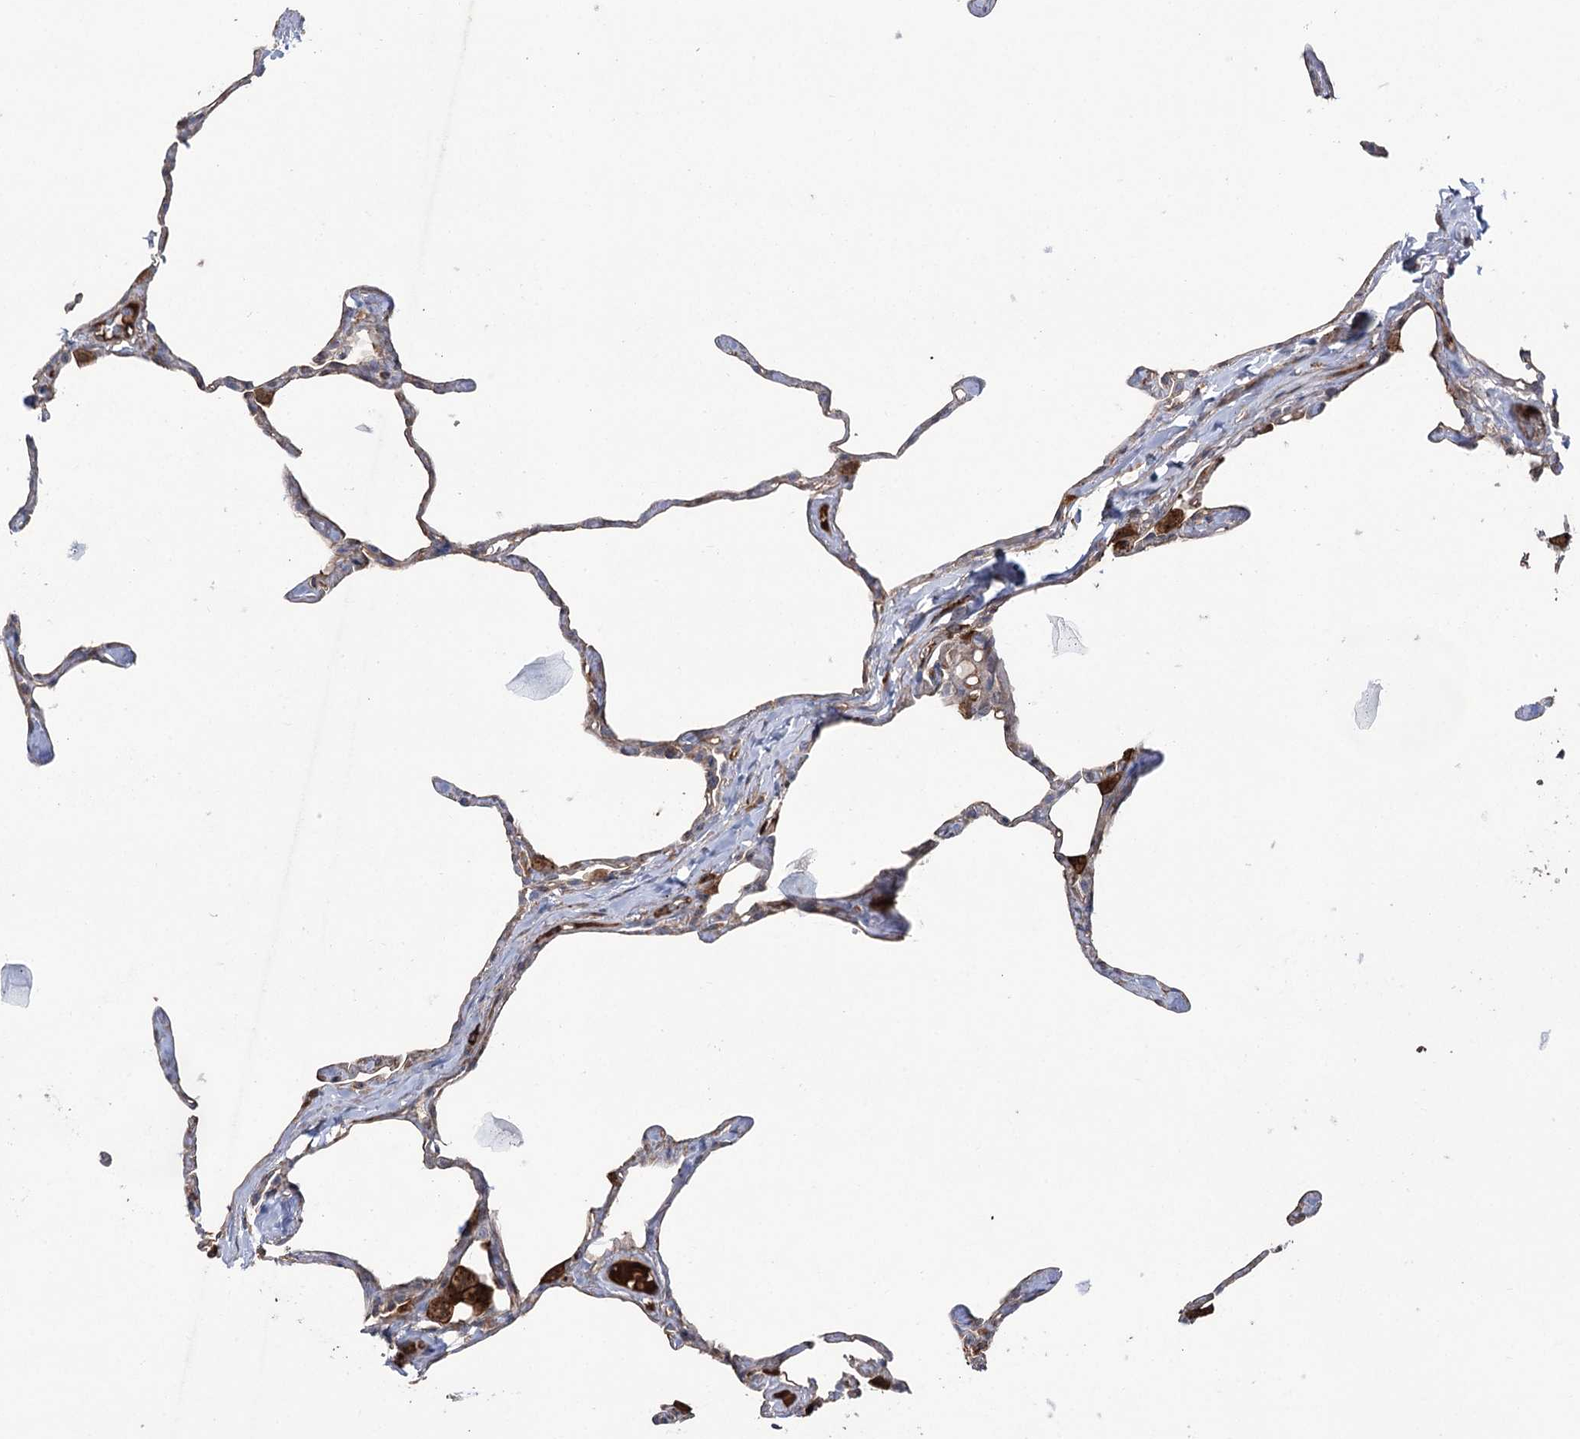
{"staining": {"intensity": "weak", "quantity": "25%-75%", "location": "cytoplasmic/membranous"}, "tissue": "lung", "cell_type": "Alveolar cells", "image_type": "normal", "snomed": [{"axis": "morphology", "description": "Normal tissue, NOS"}, {"axis": "topography", "description": "Lung"}], "caption": "A brown stain labels weak cytoplasmic/membranous staining of a protein in alveolar cells of benign human lung.", "gene": "OTUD1", "patient": {"sex": "male", "age": 65}}